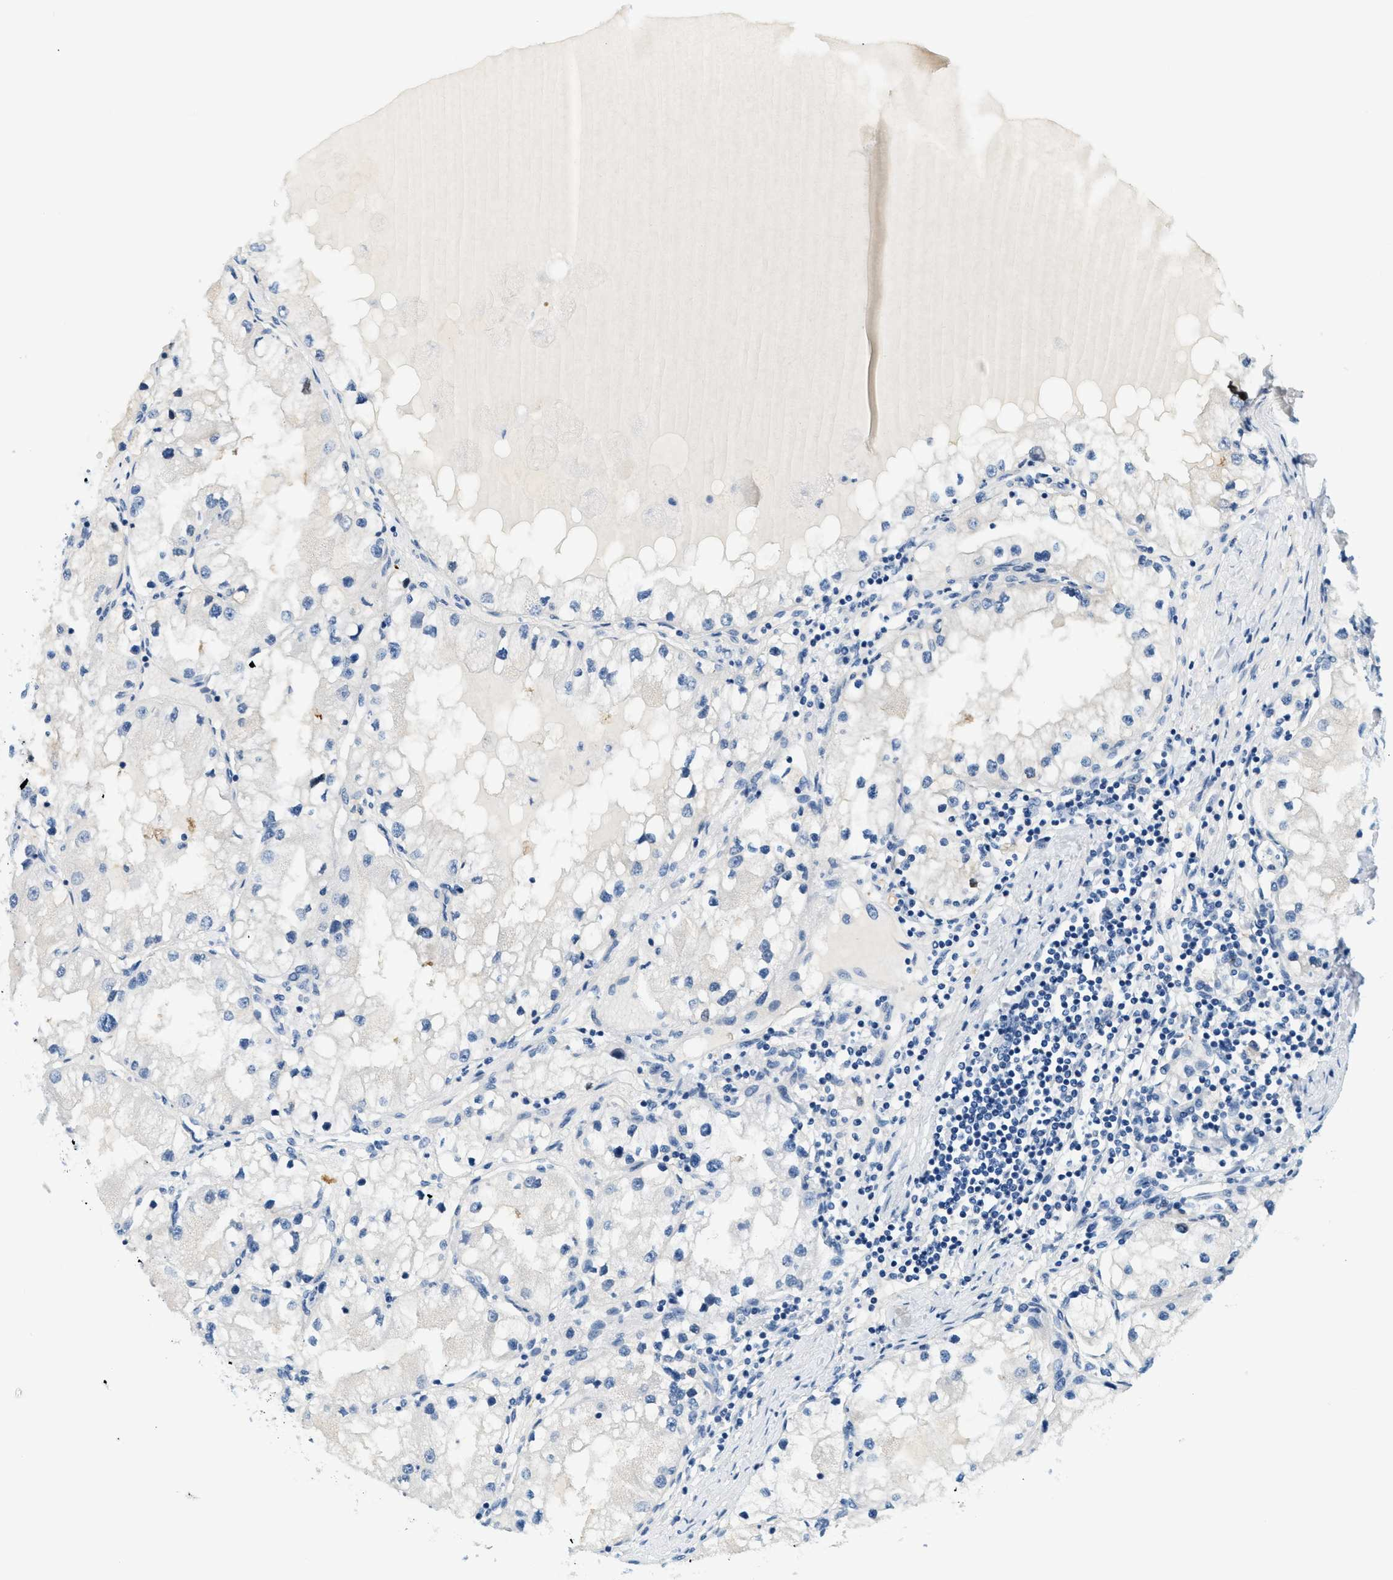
{"staining": {"intensity": "negative", "quantity": "none", "location": "none"}, "tissue": "renal cancer", "cell_type": "Tumor cells", "image_type": "cancer", "snomed": [{"axis": "morphology", "description": "Adenocarcinoma, NOS"}, {"axis": "topography", "description": "Kidney"}], "caption": "Tumor cells show no significant expression in renal adenocarcinoma. The staining is performed using DAB brown chromogen with nuclei counter-stained in using hematoxylin.", "gene": "CYP4X1", "patient": {"sex": "male", "age": 68}}